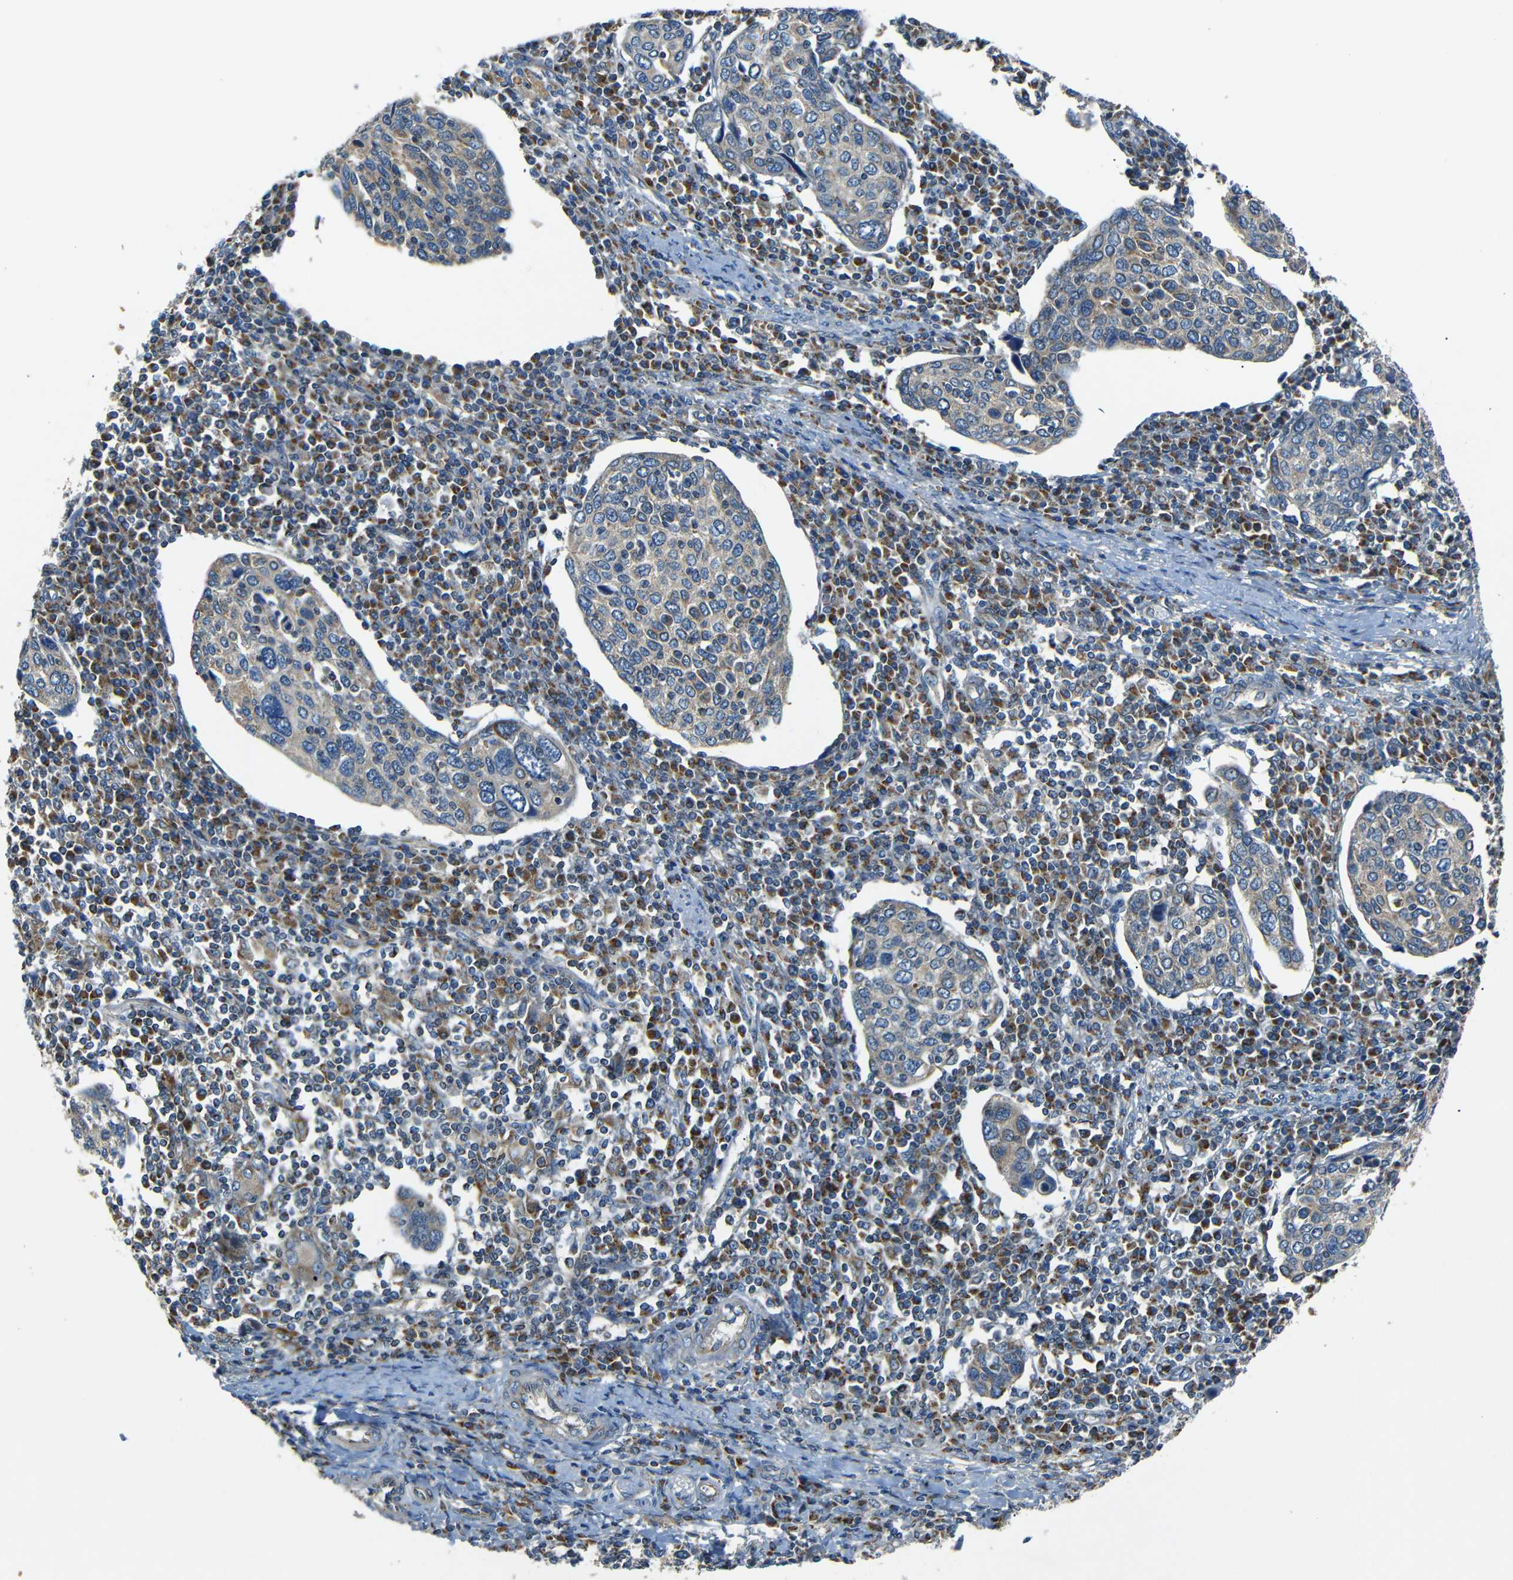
{"staining": {"intensity": "weak", "quantity": ">75%", "location": "cytoplasmic/membranous"}, "tissue": "cervical cancer", "cell_type": "Tumor cells", "image_type": "cancer", "snomed": [{"axis": "morphology", "description": "Squamous cell carcinoma, NOS"}, {"axis": "topography", "description": "Cervix"}], "caption": "Cervical squamous cell carcinoma tissue reveals weak cytoplasmic/membranous expression in about >75% of tumor cells, visualized by immunohistochemistry.", "gene": "NETO2", "patient": {"sex": "female", "age": 40}}